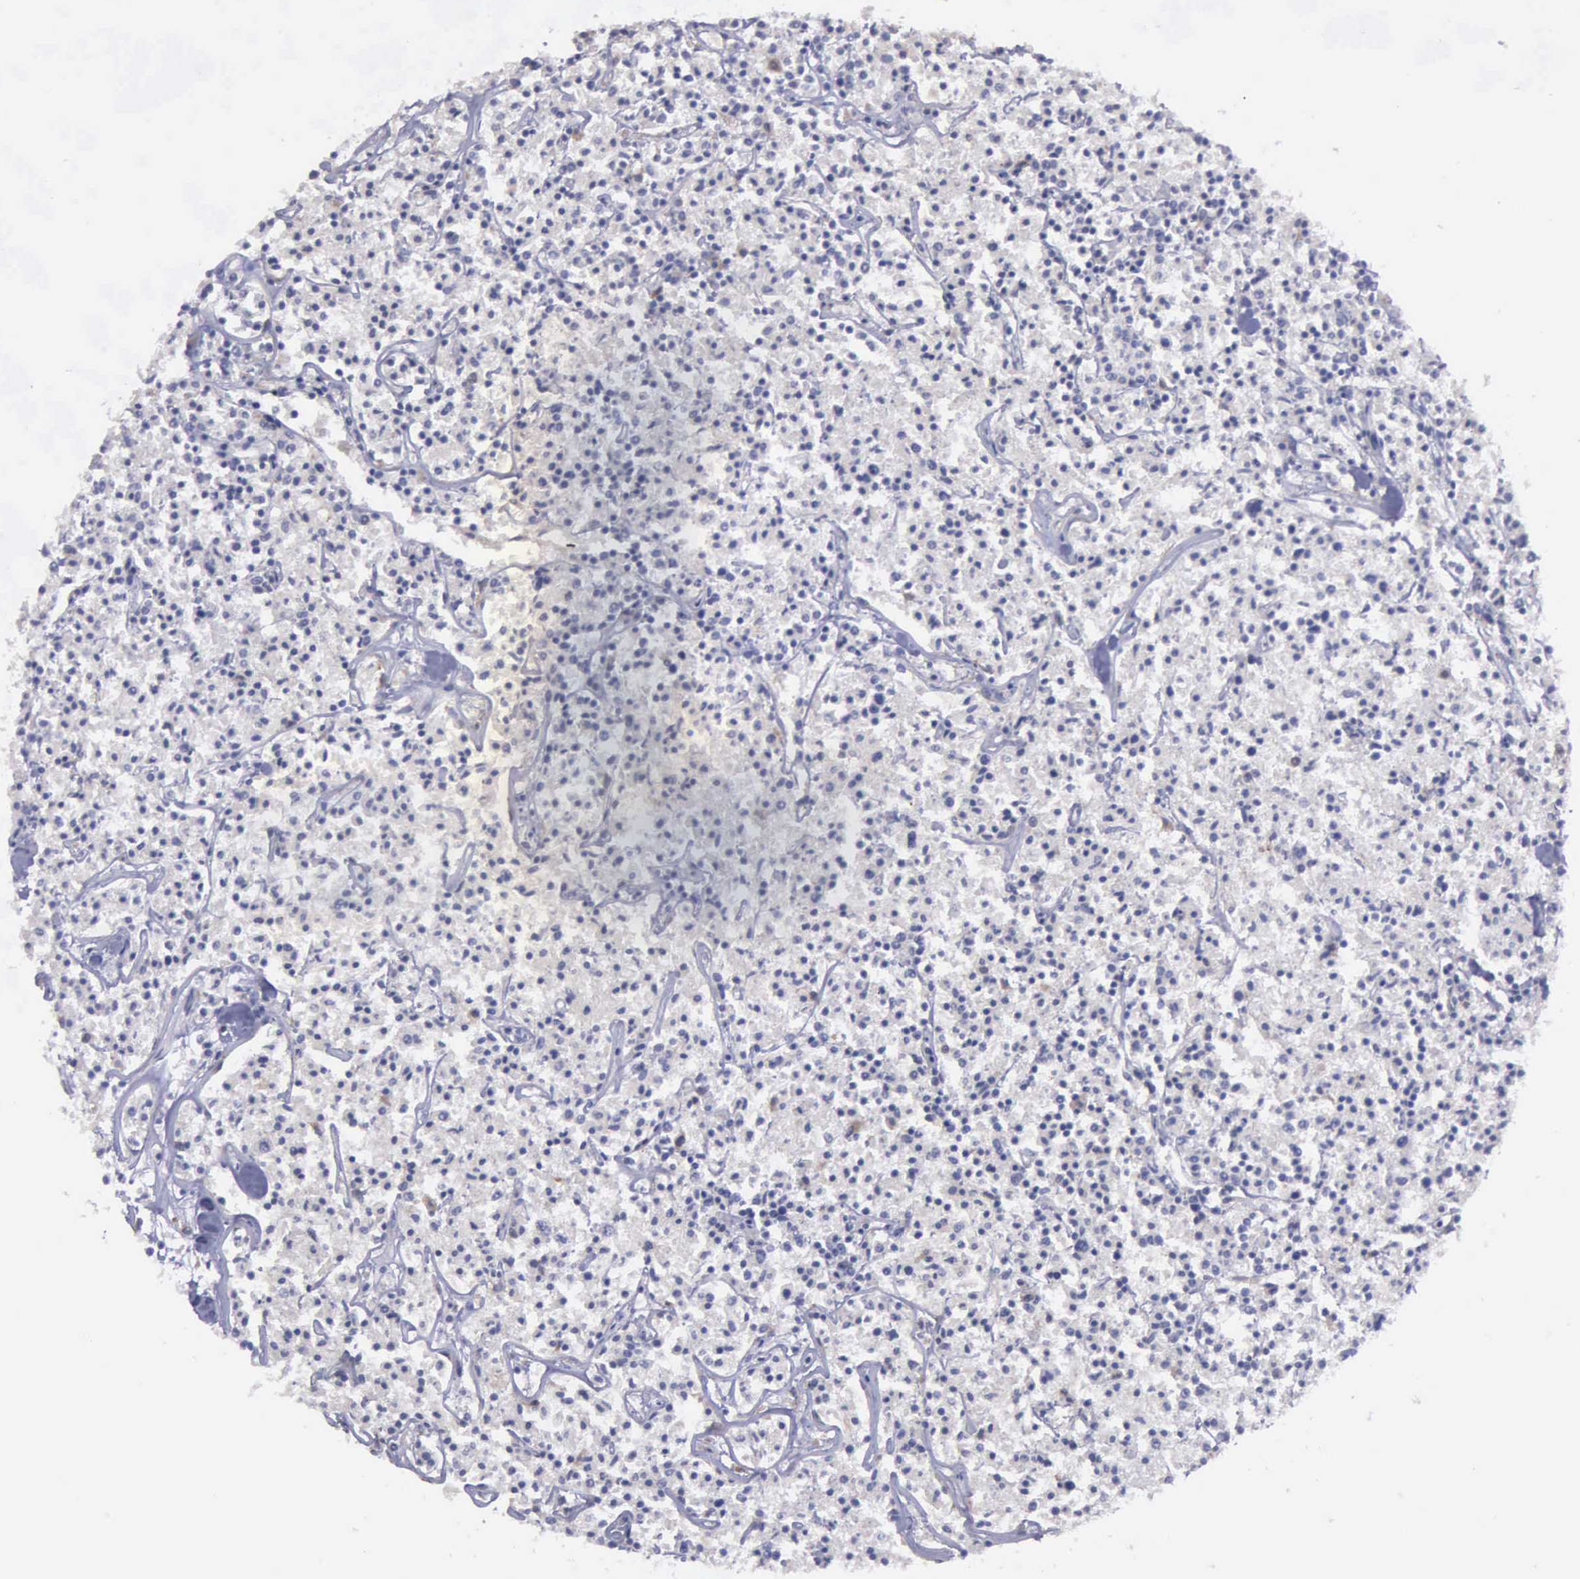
{"staining": {"intensity": "negative", "quantity": "none", "location": "none"}, "tissue": "lymphoma", "cell_type": "Tumor cells", "image_type": "cancer", "snomed": [{"axis": "morphology", "description": "Malignant lymphoma, non-Hodgkin's type, Low grade"}, {"axis": "topography", "description": "Small intestine"}], "caption": "Tumor cells show no significant protein expression in malignant lymphoma, non-Hodgkin's type (low-grade).", "gene": "RTL10", "patient": {"sex": "female", "age": 59}}